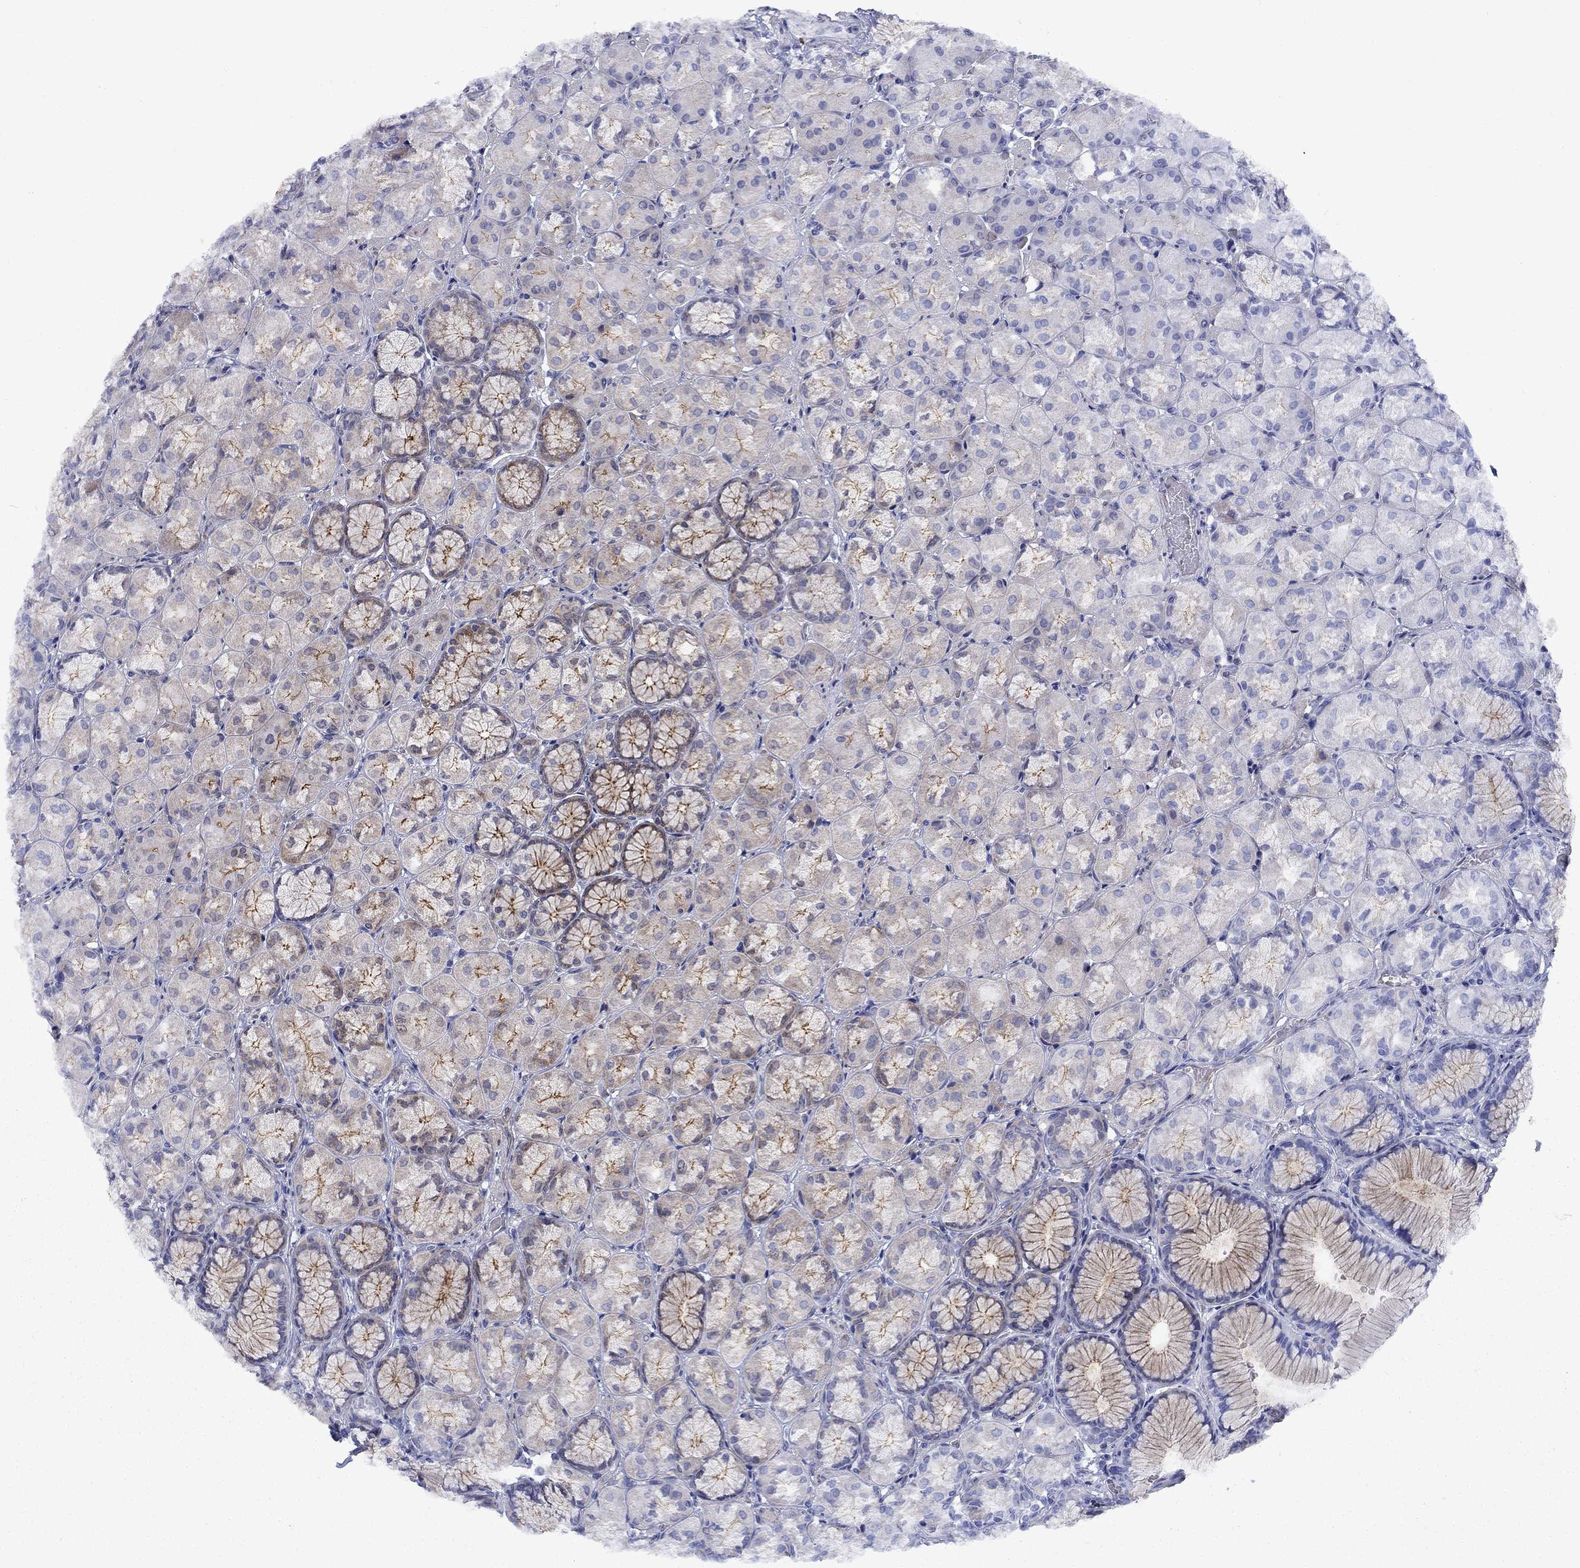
{"staining": {"intensity": "moderate", "quantity": "25%-75%", "location": "cytoplasmic/membranous"}, "tissue": "stomach", "cell_type": "Glandular cells", "image_type": "normal", "snomed": [{"axis": "morphology", "description": "Normal tissue, NOS"}, {"axis": "morphology", "description": "Adenocarcinoma, NOS"}, {"axis": "morphology", "description": "Adenocarcinoma, High grade"}, {"axis": "topography", "description": "Stomach, upper"}, {"axis": "topography", "description": "Stomach"}], "caption": "Protein expression analysis of unremarkable stomach exhibits moderate cytoplasmic/membranous expression in approximately 25%-75% of glandular cells. (Brightfield microscopy of DAB IHC at high magnification).", "gene": "SLC1A1", "patient": {"sex": "female", "age": 65}}